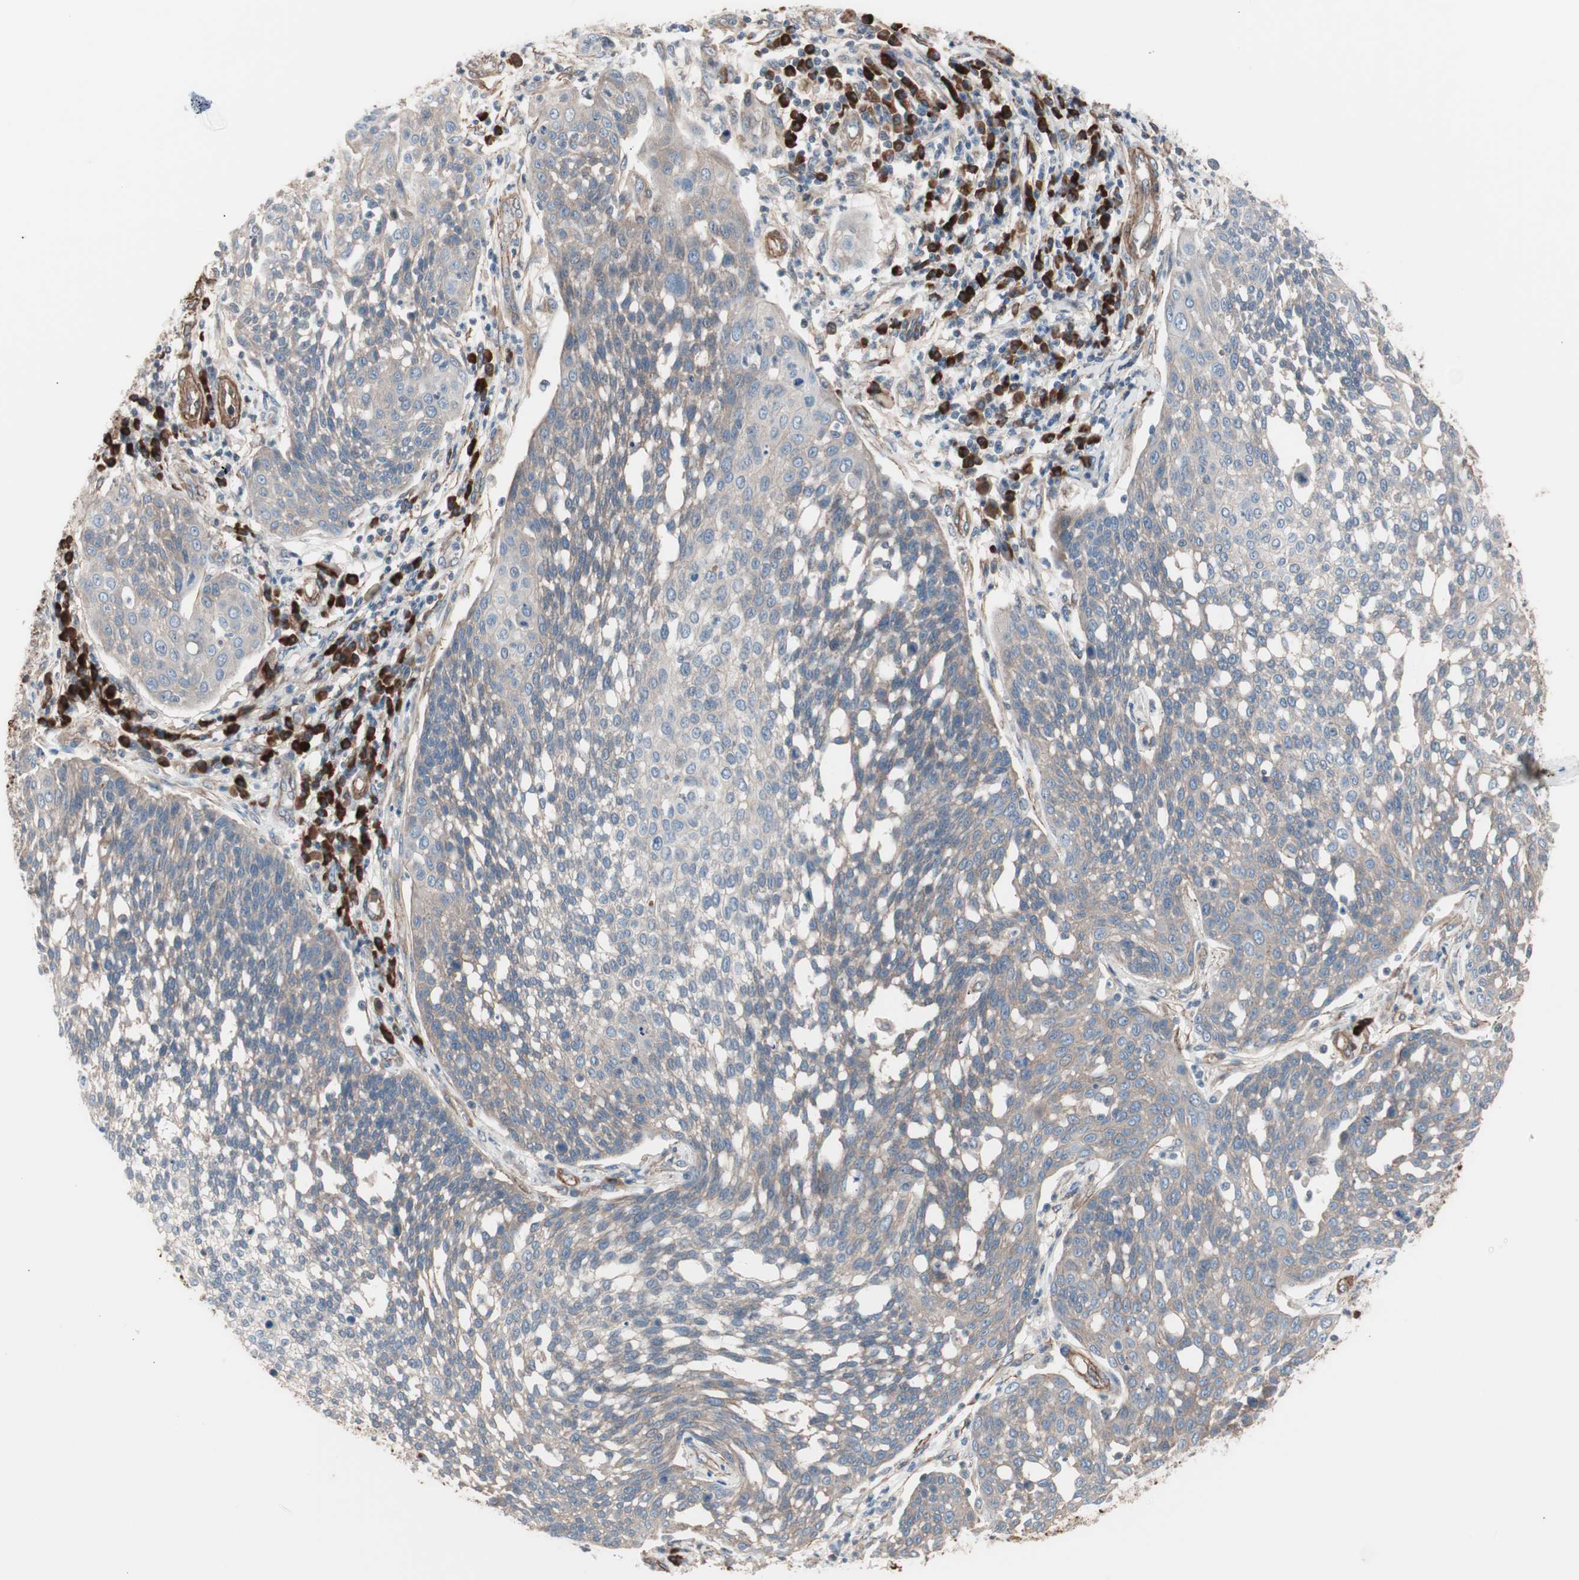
{"staining": {"intensity": "weak", "quantity": ">75%", "location": "cytoplasmic/membranous"}, "tissue": "cervical cancer", "cell_type": "Tumor cells", "image_type": "cancer", "snomed": [{"axis": "morphology", "description": "Squamous cell carcinoma, NOS"}, {"axis": "topography", "description": "Cervix"}], "caption": "Protein analysis of cervical cancer tissue reveals weak cytoplasmic/membranous expression in approximately >75% of tumor cells.", "gene": "ALG5", "patient": {"sex": "female", "age": 34}}